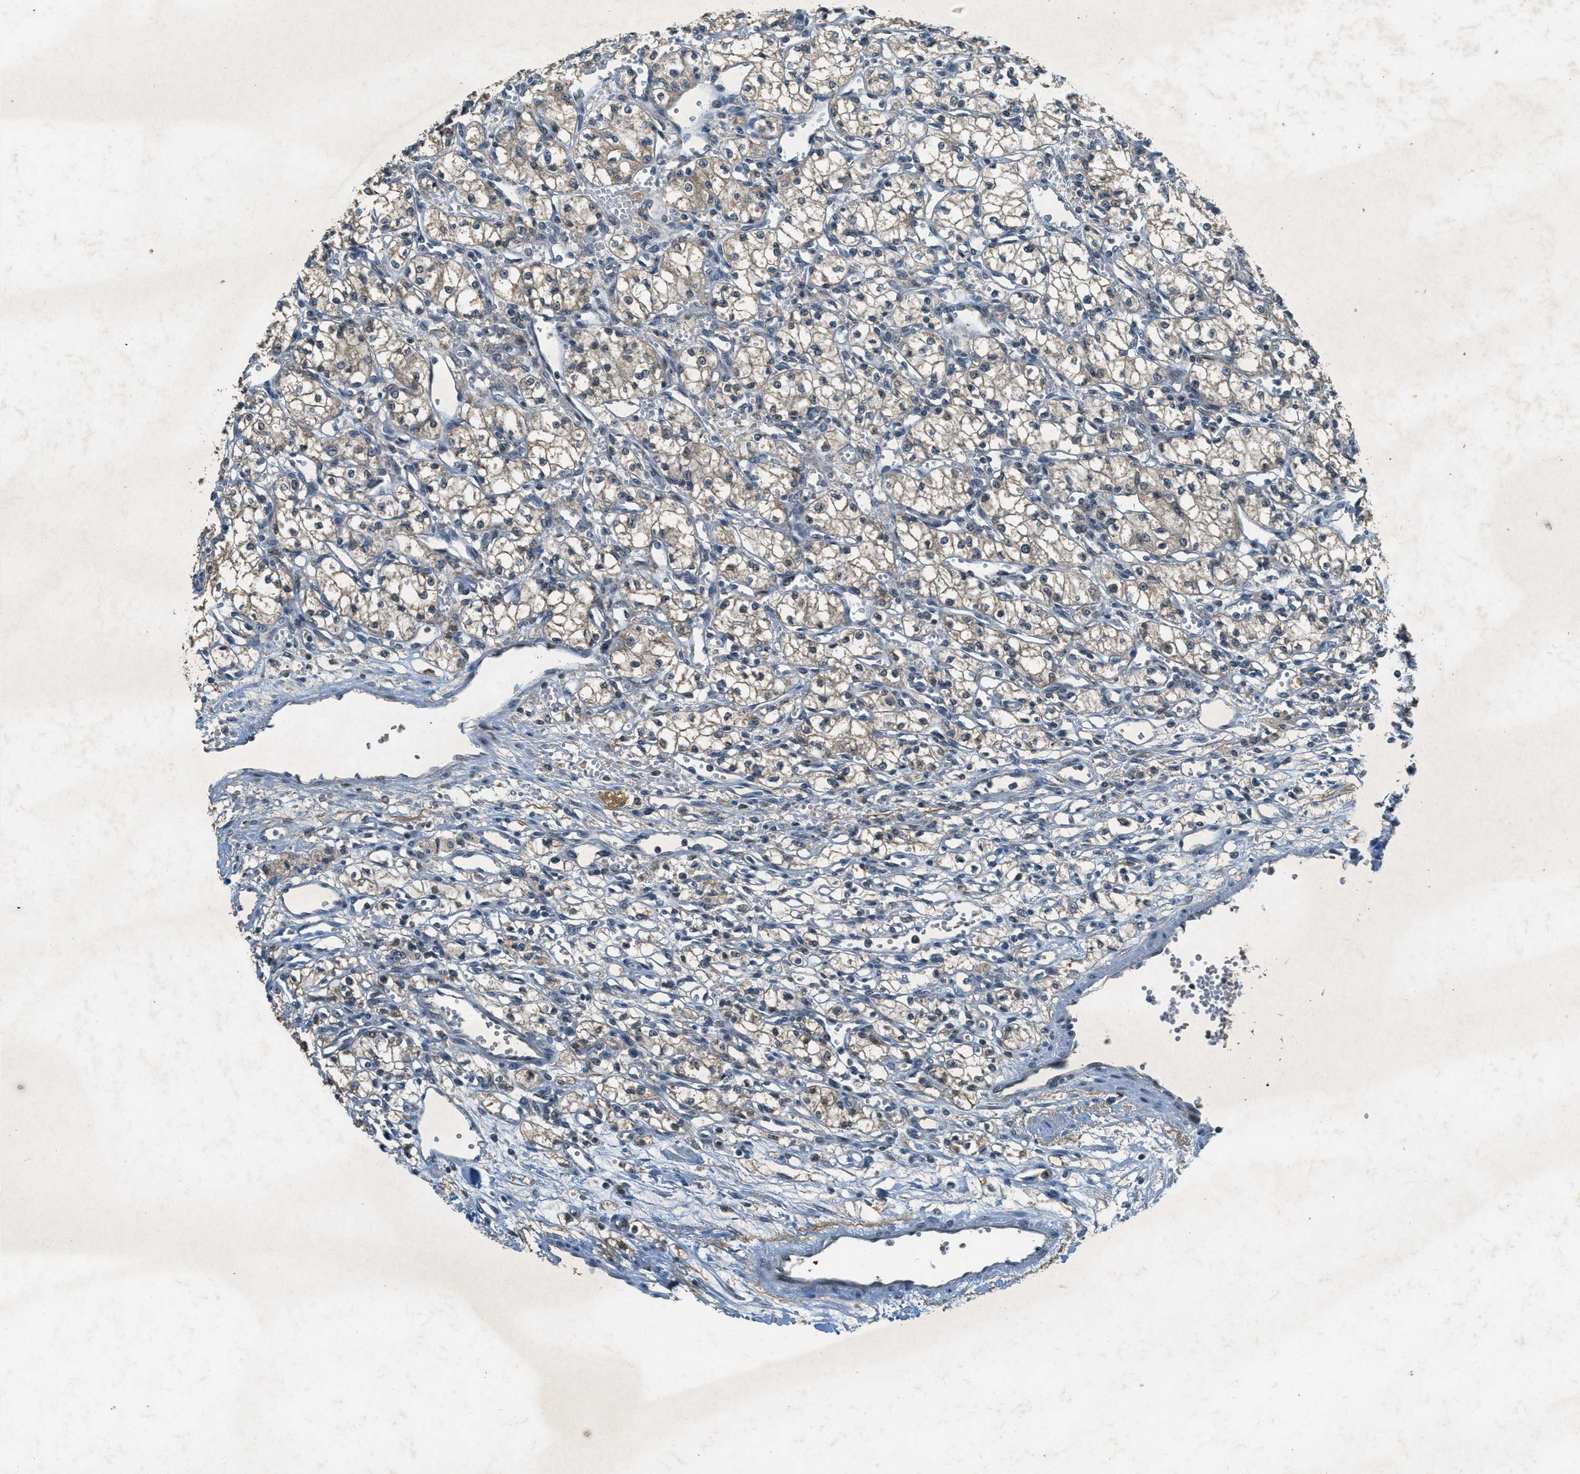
{"staining": {"intensity": "weak", "quantity": "<25%", "location": "cytoplasmic/membranous,nuclear"}, "tissue": "renal cancer", "cell_type": "Tumor cells", "image_type": "cancer", "snomed": [{"axis": "morphology", "description": "Normal tissue, NOS"}, {"axis": "morphology", "description": "Adenocarcinoma, NOS"}, {"axis": "topography", "description": "Kidney"}], "caption": "Immunohistochemistry micrograph of neoplastic tissue: renal cancer stained with DAB demonstrates no significant protein positivity in tumor cells.", "gene": "TCF20", "patient": {"sex": "male", "age": 59}}